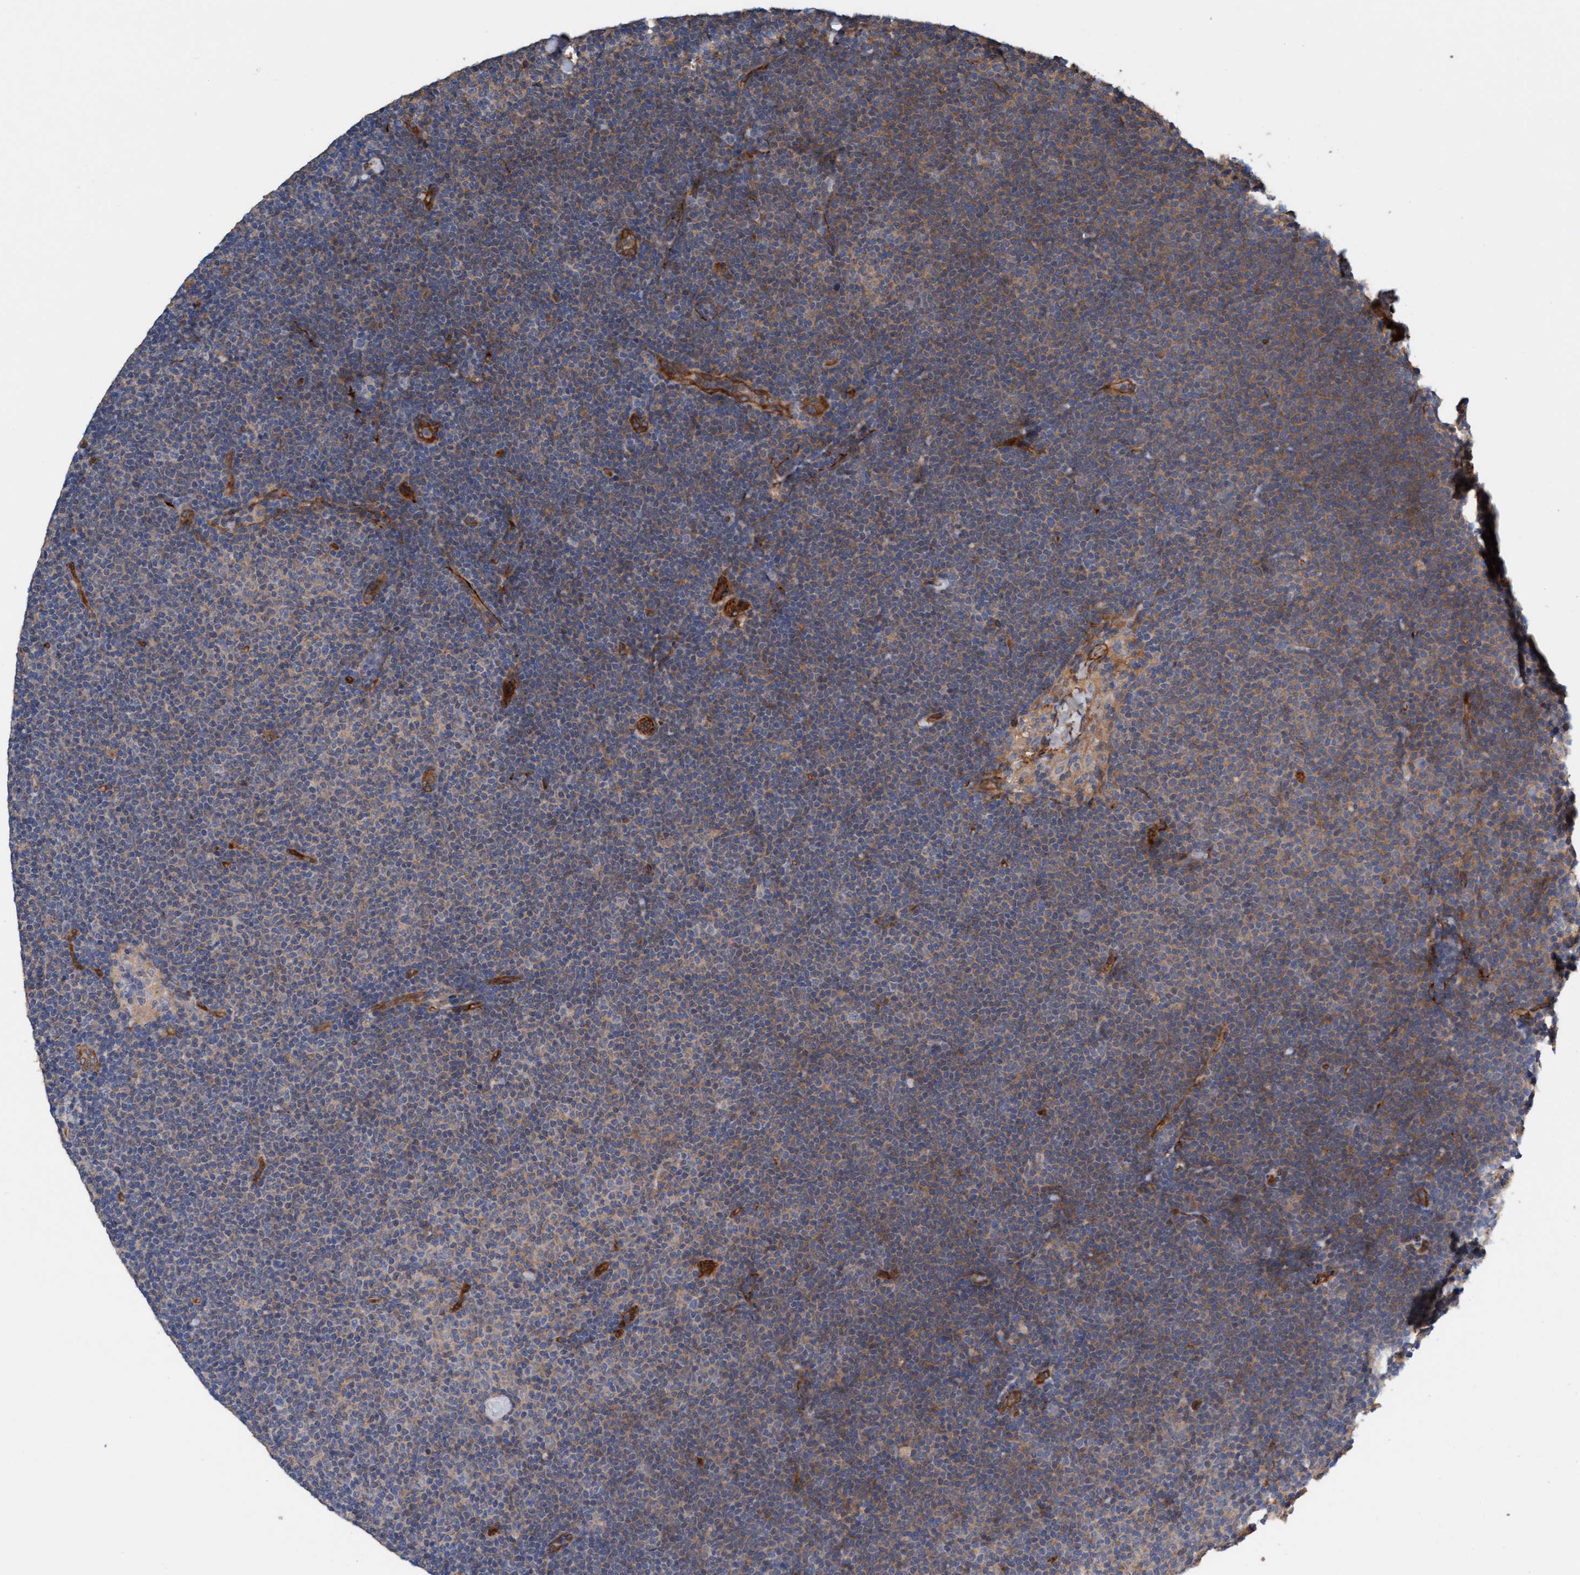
{"staining": {"intensity": "moderate", "quantity": "<25%", "location": "cytoplasmic/membranous"}, "tissue": "lymphoma", "cell_type": "Tumor cells", "image_type": "cancer", "snomed": [{"axis": "morphology", "description": "Malignant lymphoma, non-Hodgkin's type, Low grade"}, {"axis": "topography", "description": "Lymph node"}], "caption": "This photomicrograph displays IHC staining of low-grade malignant lymphoma, non-Hodgkin's type, with low moderate cytoplasmic/membranous staining in about <25% of tumor cells.", "gene": "FMNL3", "patient": {"sex": "female", "age": 53}}